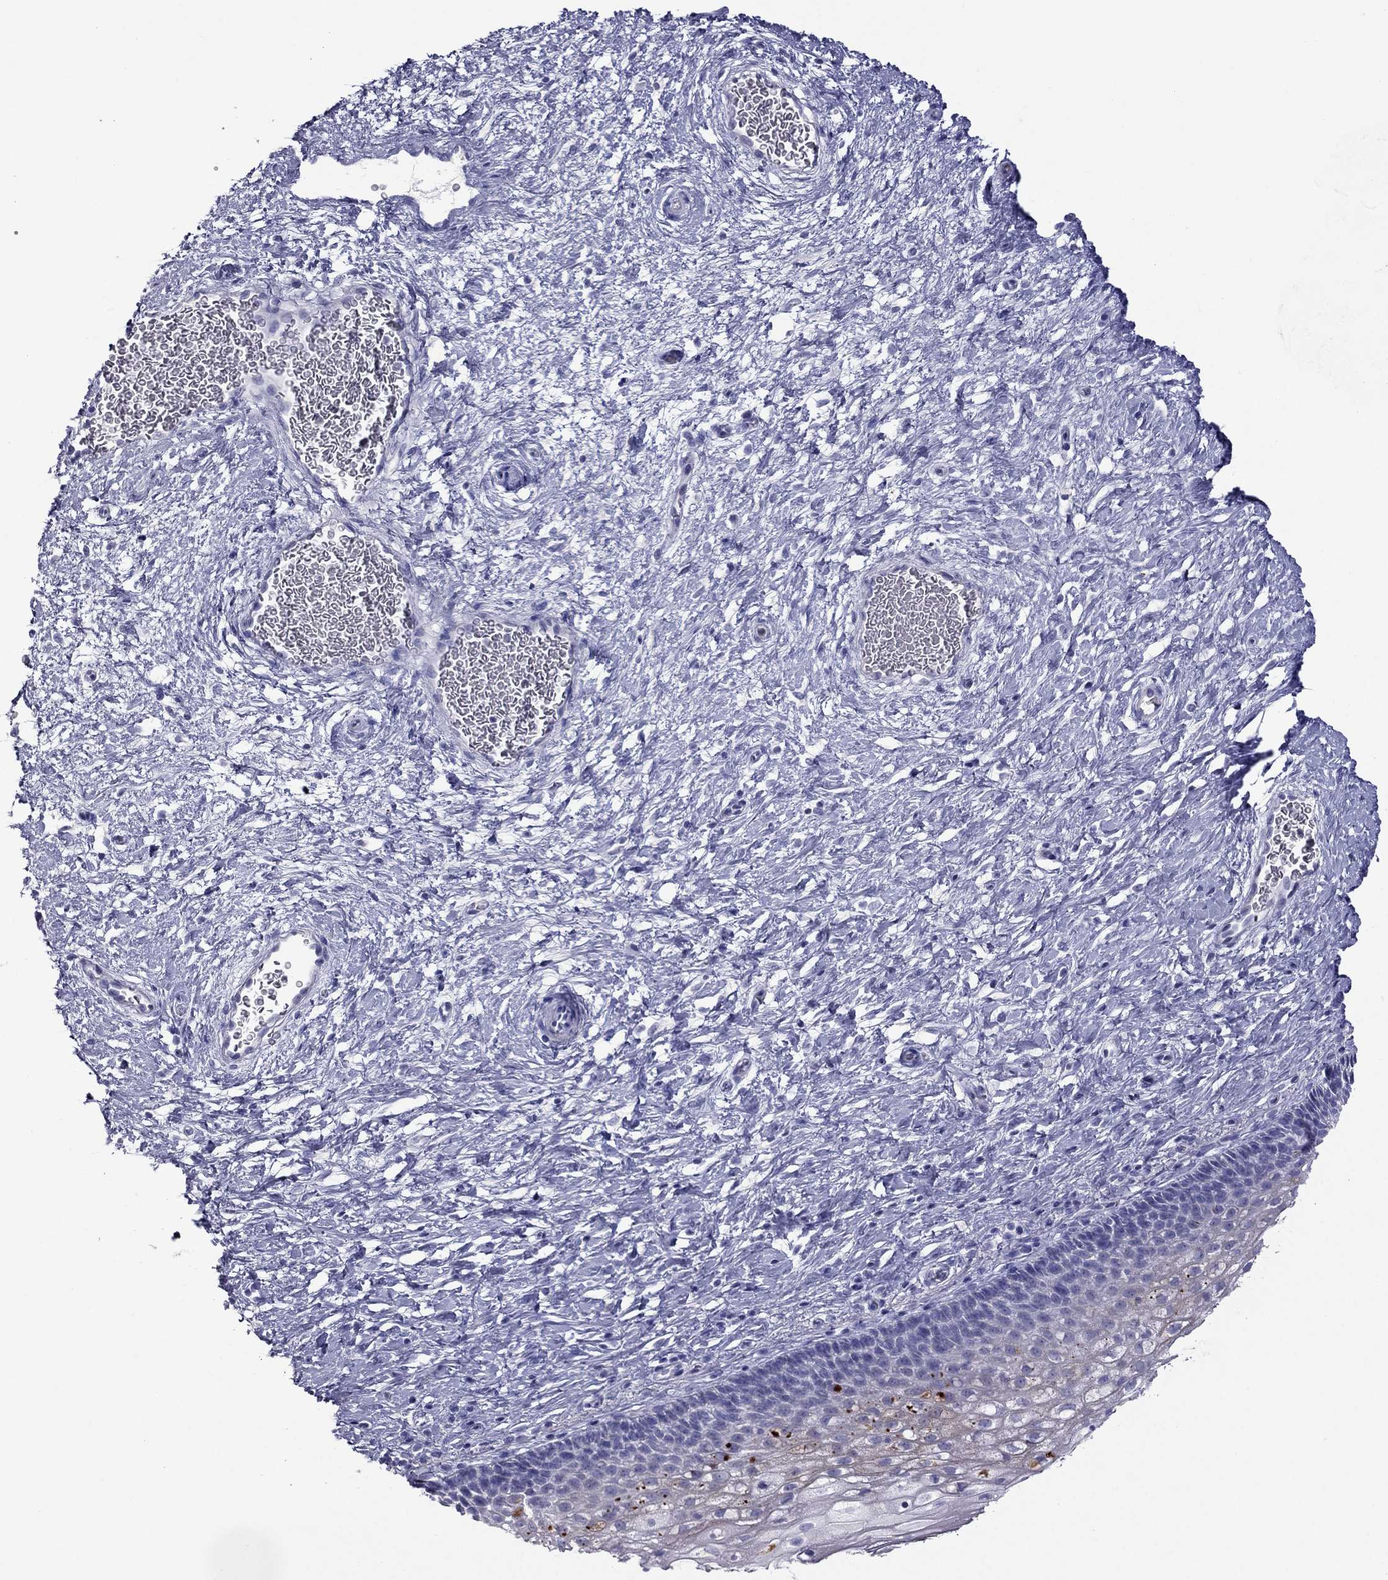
{"staining": {"intensity": "negative", "quantity": "none", "location": "none"}, "tissue": "cervix", "cell_type": "Glandular cells", "image_type": "normal", "snomed": [{"axis": "morphology", "description": "Normal tissue, NOS"}, {"axis": "topography", "description": "Cervix"}], "caption": "Human cervix stained for a protein using immunohistochemistry (IHC) demonstrates no expression in glandular cells.", "gene": "ERC2", "patient": {"sex": "female", "age": 34}}